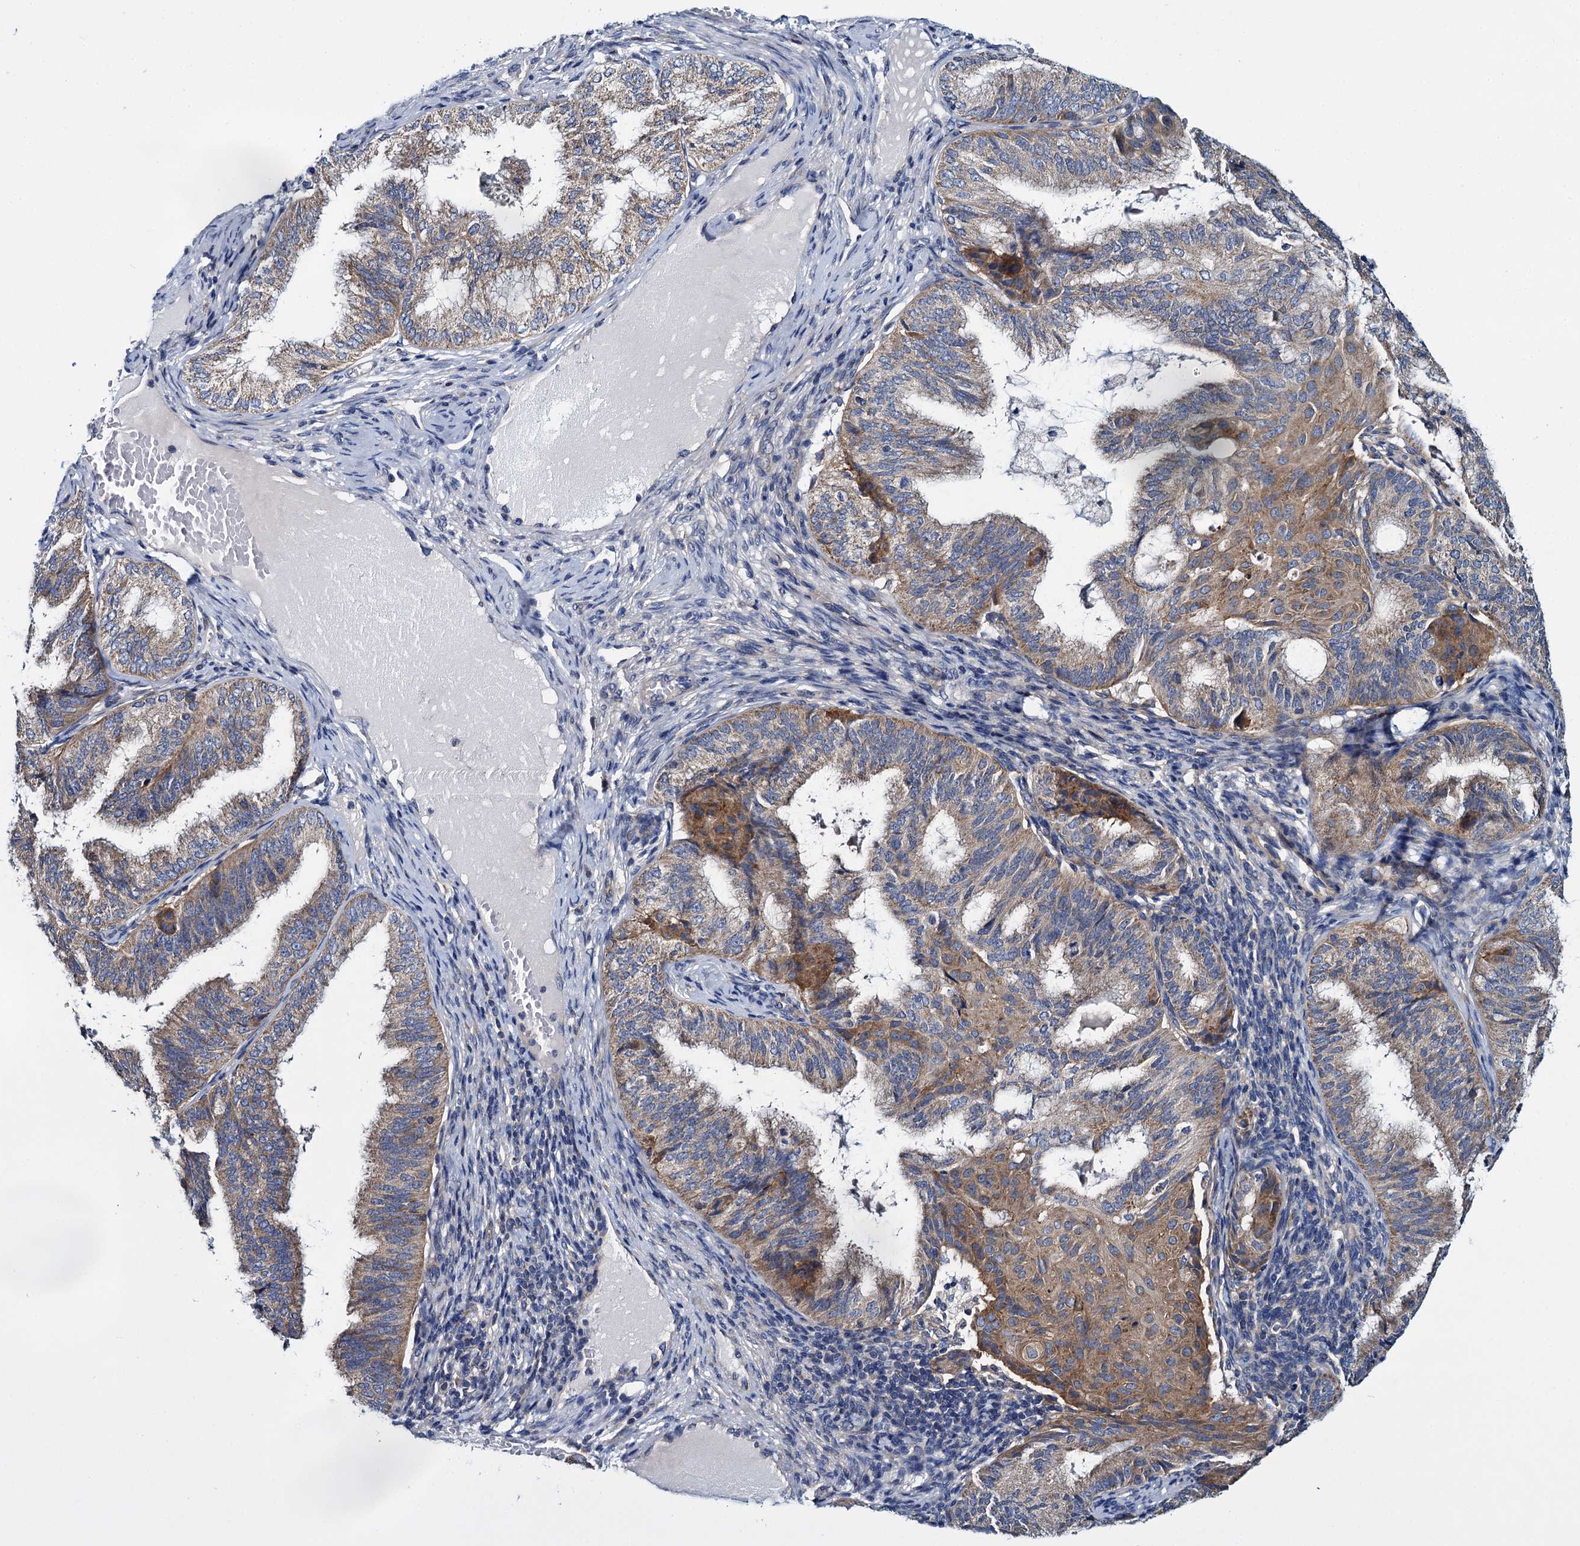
{"staining": {"intensity": "moderate", "quantity": ">75%", "location": "cytoplasmic/membranous"}, "tissue": "endometrial cancer", "cell_type": "Tumor cells", "image_type": "cancer", "snomed": [{"axis": "morphology", "description": "Adenocarcinoma, NOS"}, {"axis": "topography", "description": "Endometrium"}], "caption": "Immunohistochemical staining of endometrial cancer (adenocarcinoma) displays medium levels of moderate cytoplasmic/membranous positivity in approximately >75% of tumor cells.", "gene": "CEP295", "patient": {"sex": "female", "age": 49}}